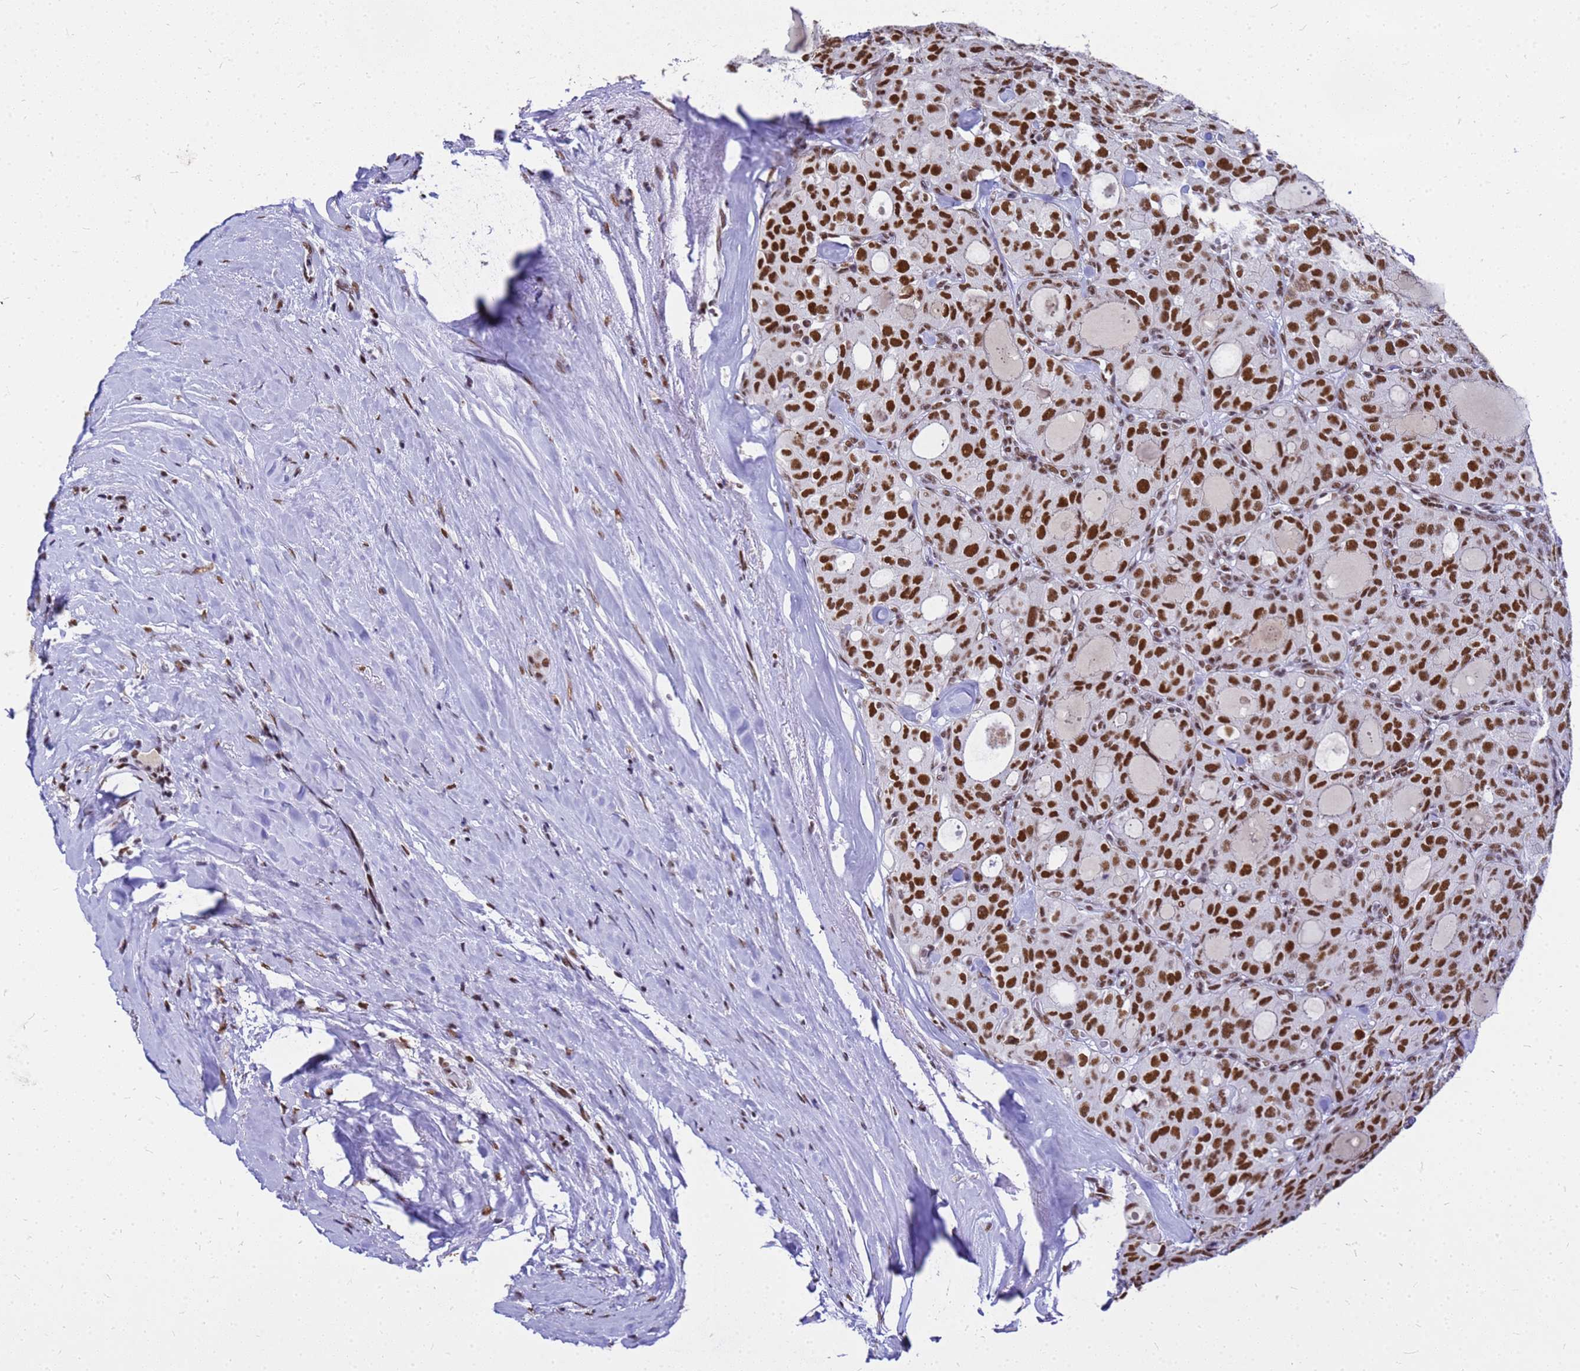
{"staining": {"intensity": "strong", "quantity": ">75%", "location": "nuclear"}, "tissue": "thyroid cancer", "cell_type": "Tumor cells", "image_type": "cancer", "snomed": [{"axis": "morphology", "description": "Follicular adenoma carcinoma, NOS"}, {"axis": "topography", "description": "Thyroid gland"}], "caption": "This histopathology image demonstrates thyroid cancer stained with immunohistochemistry to label a protein in brown. The nuclear of tumor cells show strong positivity for the protein. Nuclei are counter-stained blue.", "gene": "SART3", "patient": {"sex": "male", "age": 75}}